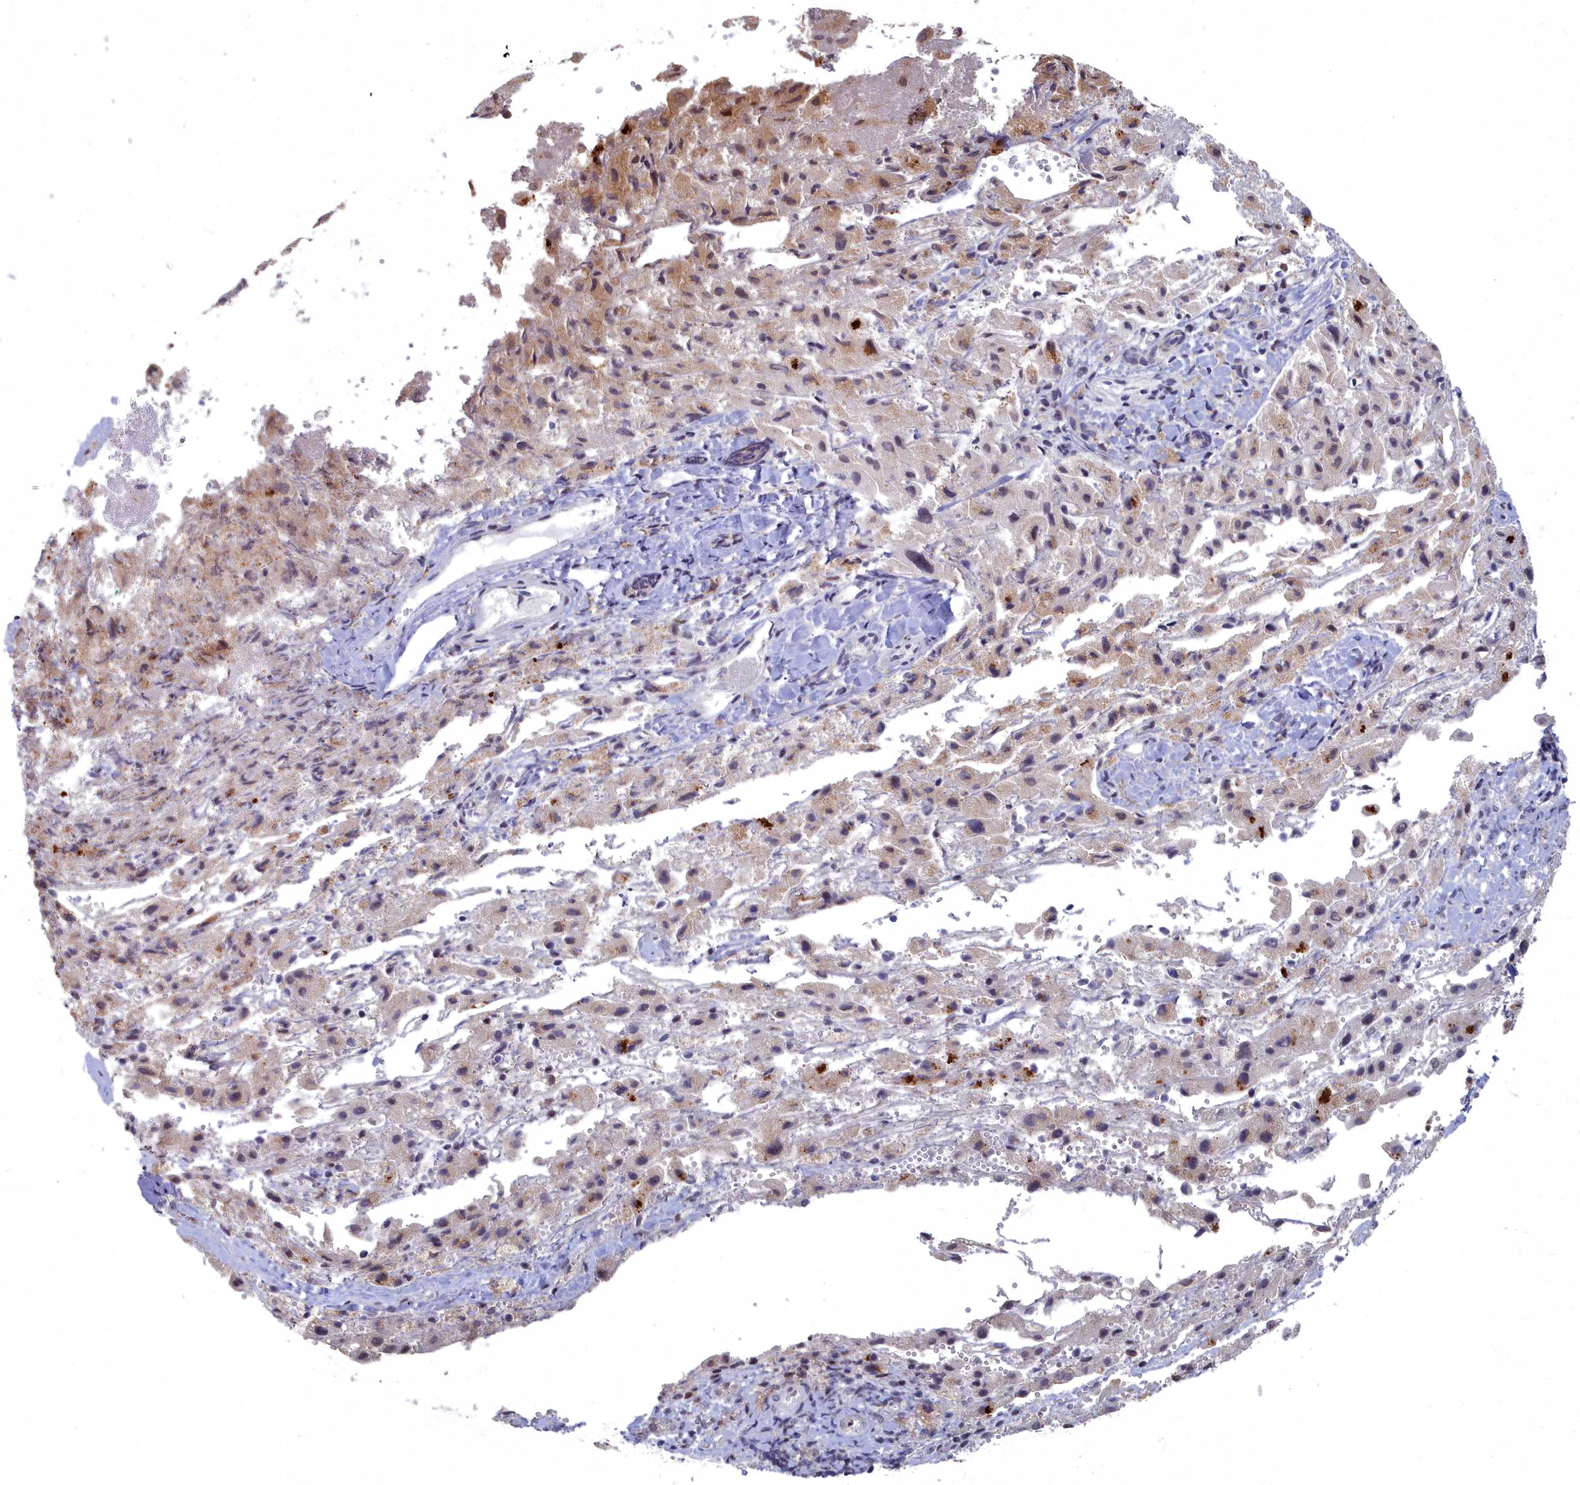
{"staining": {"intensity": "moderate", "quantity": "<25%", "location": "cytoplasmic/membranous,nuclear"}, "tissue": "liver cancer", "cell_type": "Tumor cells", "image_type": "cancer", "snomed": [{"axis": "morphology", "description": "Carcinoma, Hepatocellular, NOS"}, {"axis": "topography", "description": "Liver"}], "caption": "Brown immunohistochemical staining in human liver cancer exhibits moderate cytoplasmic/membranous and nuclear staining in approximately <25% of tumor cells.", "gene": "RPS27A", "patient": {"sex": "female", "age": 58}}